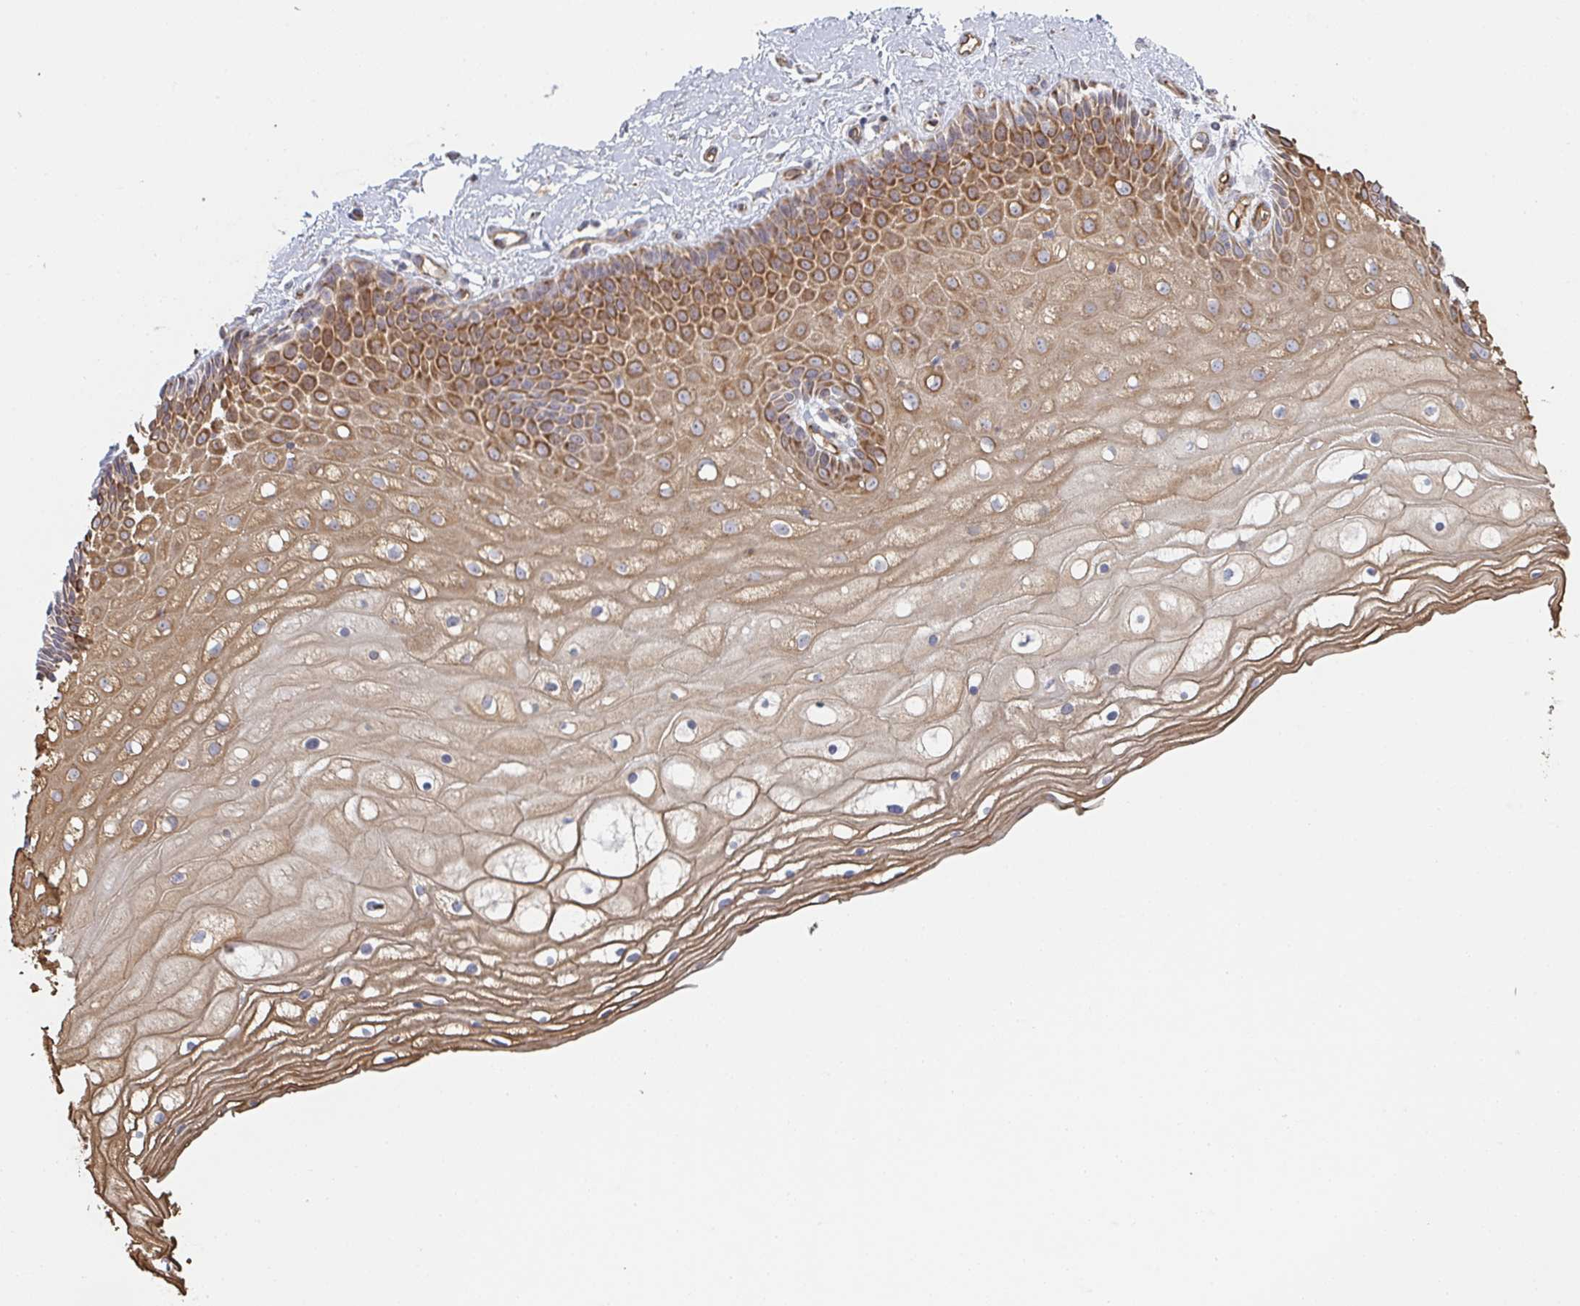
{"staining": {"intensity": "moderate", "quantity": "<25%", "location": "cytoplasmic/membranous"}, "tissue": "cervix", "cell_type": "Glandular cells", "image_type": "normal", "snomed": [{"axis": "morphology", "description": "Normal tissue, NOS"}, {"axis": "topography", "description": "Cervix"}], "caption": "A brown stain shows moderate cytoplasmic/membranous positivity of a protein in glandular cells of normal cervix.", "gene": "ZNF526", "patient": {"sex": "female", "age": 36}}